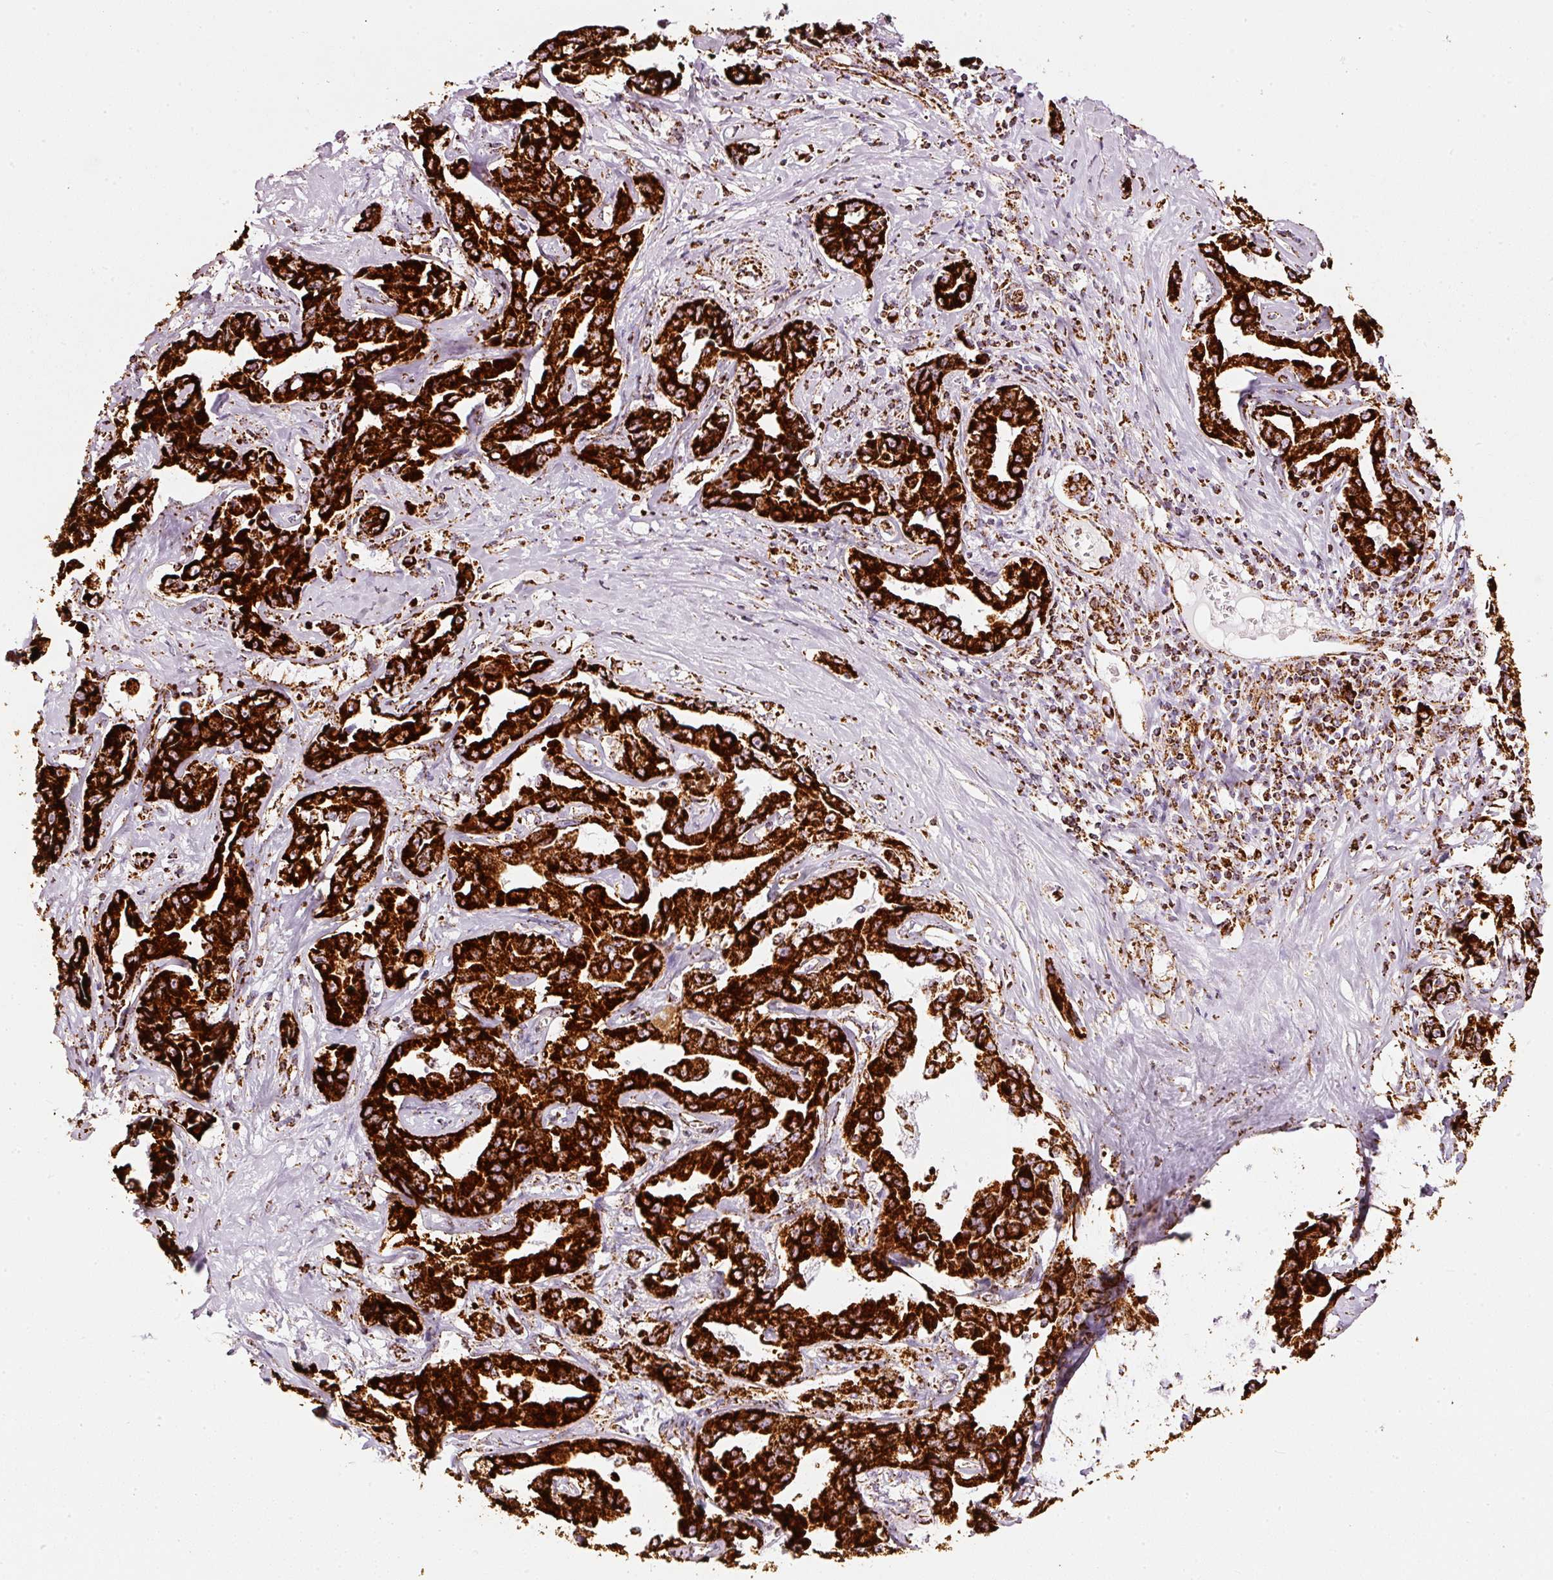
{"staining": {"intensity": "strong", "quantity": ">75%", "location": "cytoplasmic/membranous"}, "tissue": "liver cancer", "cell_type": "Tumor cells", "image_type": "cancer", "snomed": [{"axis": "morphology", "description": "Cholangiocarcinoma"}, {"axis": "topography", "description": "Liver"}], "caption": "Immunohistochemistry (IHC) of human liver cholangiocarcinoma displays high levels of strong cytoplasmic/membranous expression in about >75% of tumor cells.", "gene": "MT-CO2", "patient": {"sex": "male", "age": 59}}